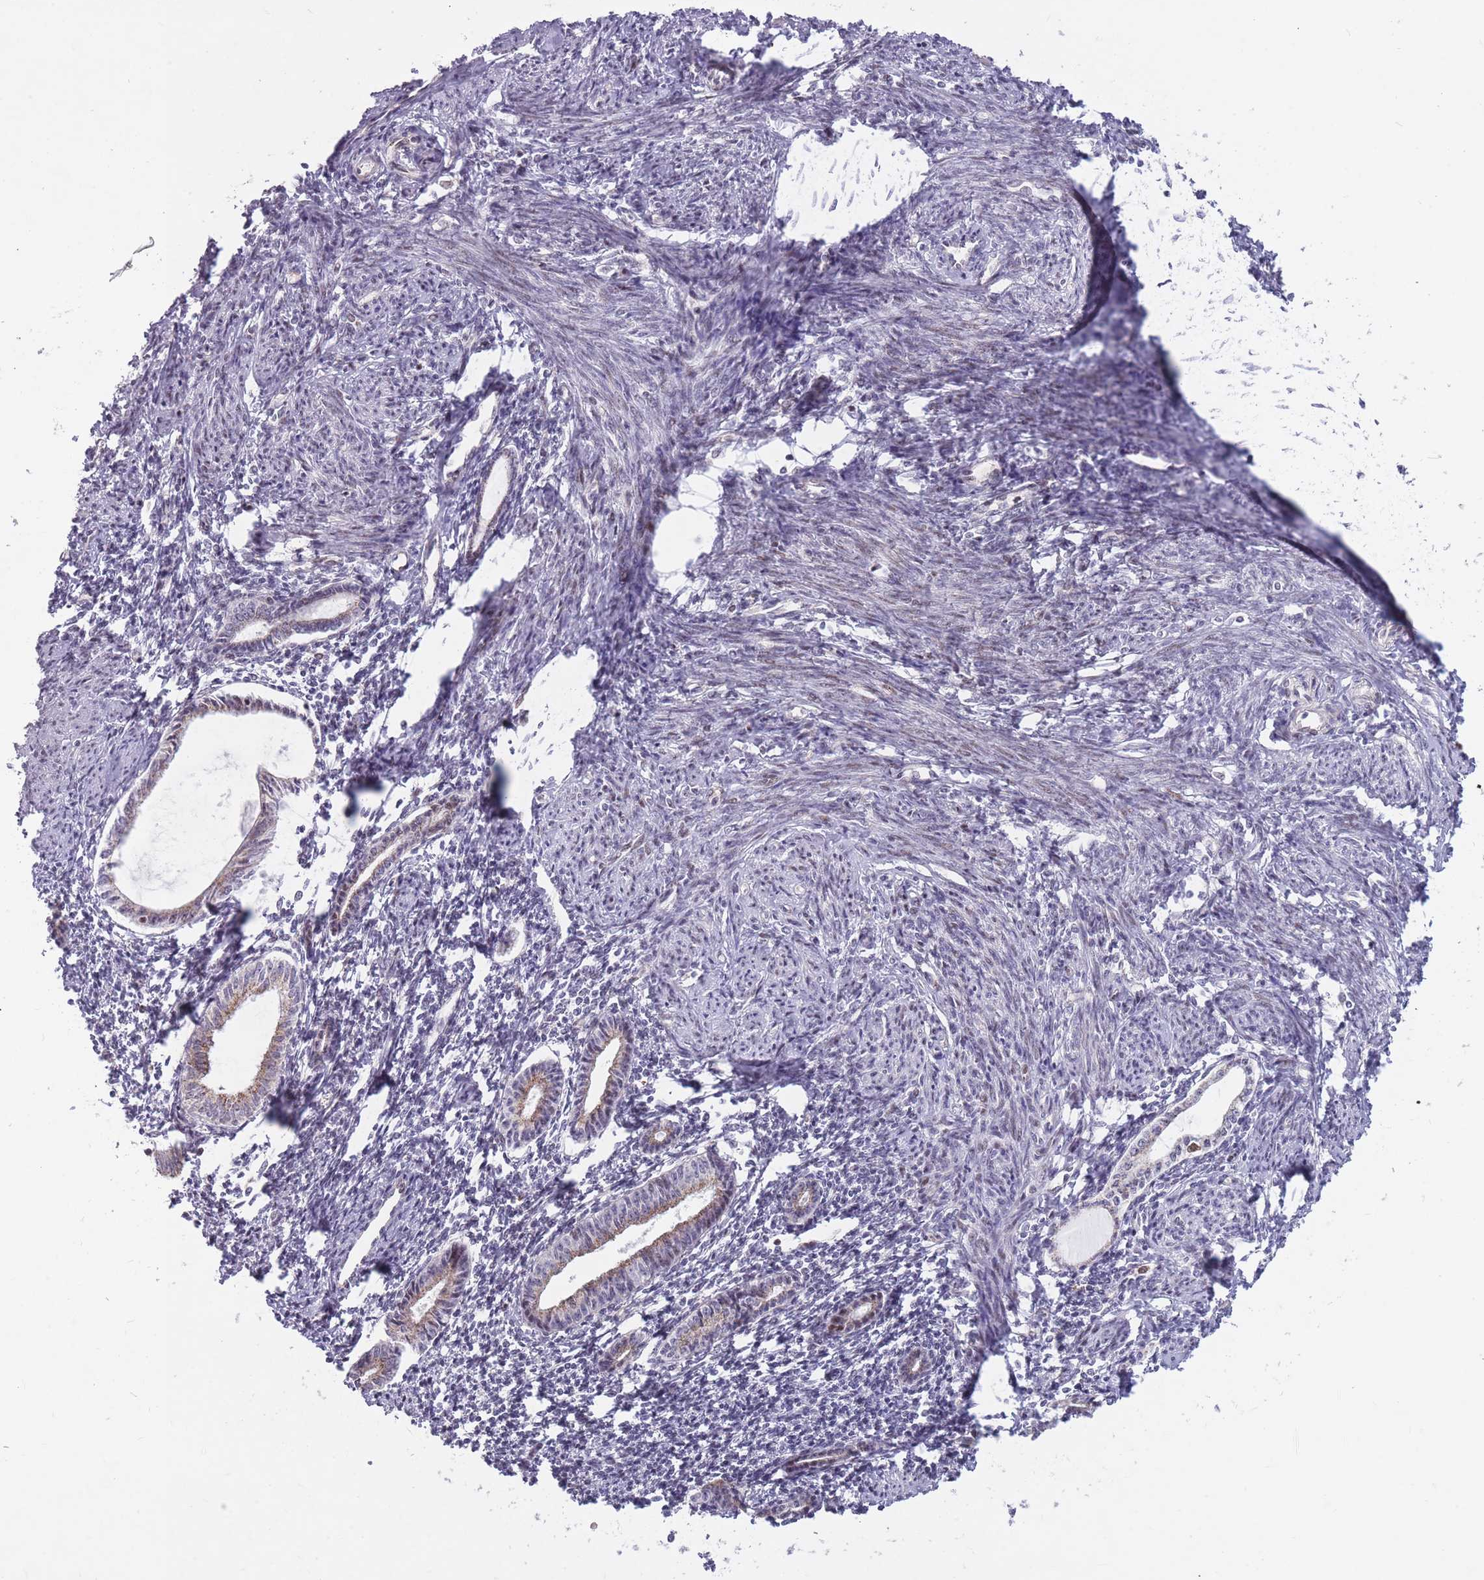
{"staining": {"intensity": "moderate", "quantity": "<25%", "location": "nuclear"}, "tissue": "endometrium", "cell_type": "Cells in endometrial stroma", "image_type": "normal", "snomed": [{"axis": "morphology", "description": "Normal tissue, NOS"}, {"axis": "topography", "description": "Endometrium"}], "caption": "A brown stain highlights moderate nuclear positivity of a protein in cells in endometrial stroma of unremarkable endometrium.", "gene": "DPYSL4", "patient": {"sex": "female", "age": 63}}